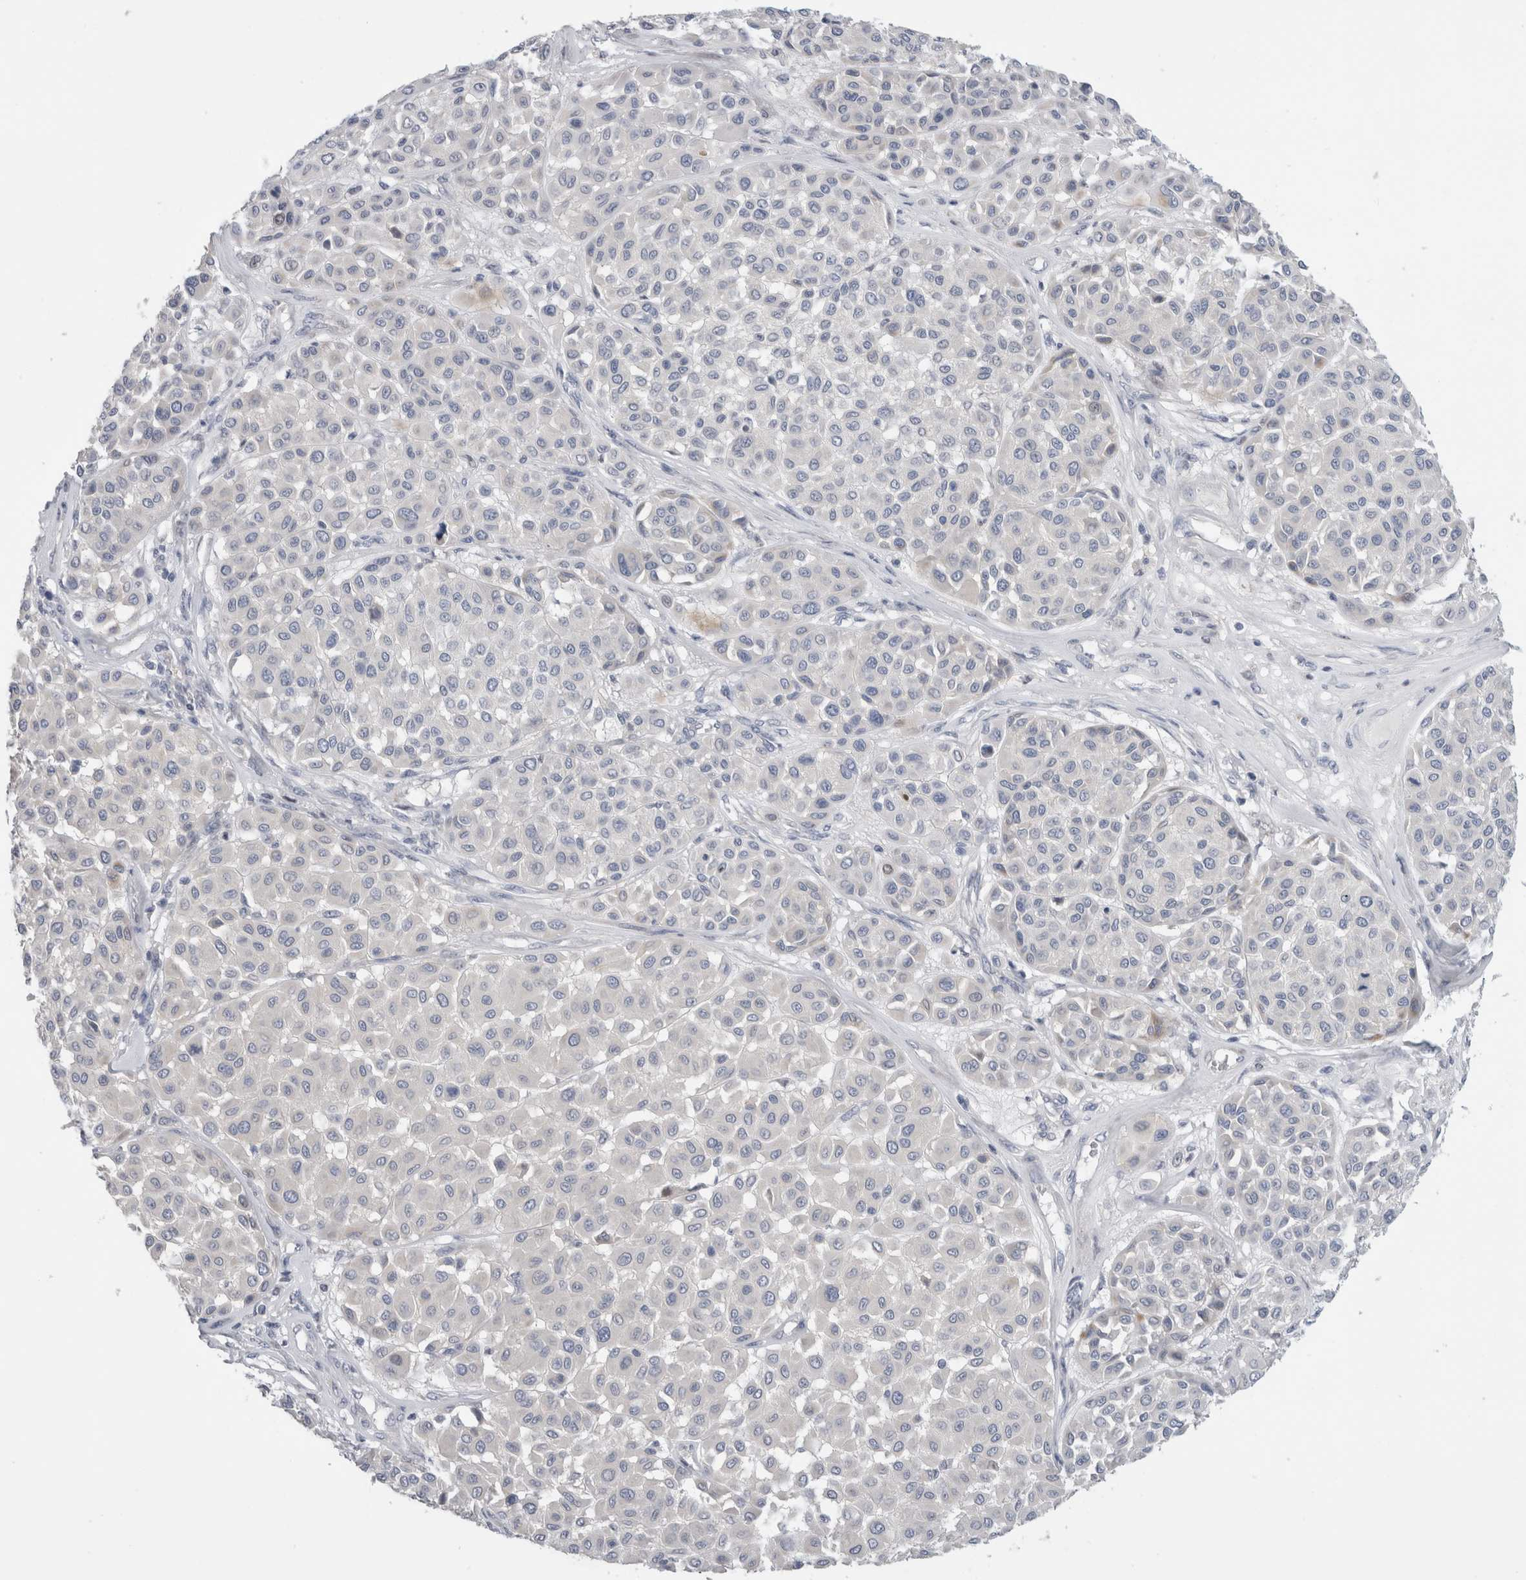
{"staining": {"intensity": "negative", "quantity": "none", "location": "none"}, "tissue": "melanoma", "cell_type": "Tumor cells", "image_type": "cancer", "snomed": [{"axis": "morphology", "description": "Malignant melanoma, Metastatic site"}, {"axis": "topography", "description": "Soft tissue"}], "caption": "Immunohistochemical staining of human melanoma reveals no significant positivity in tumor cells.", "gene": "SLC20A2", "patient": {"sex": "male", "age": 41}}